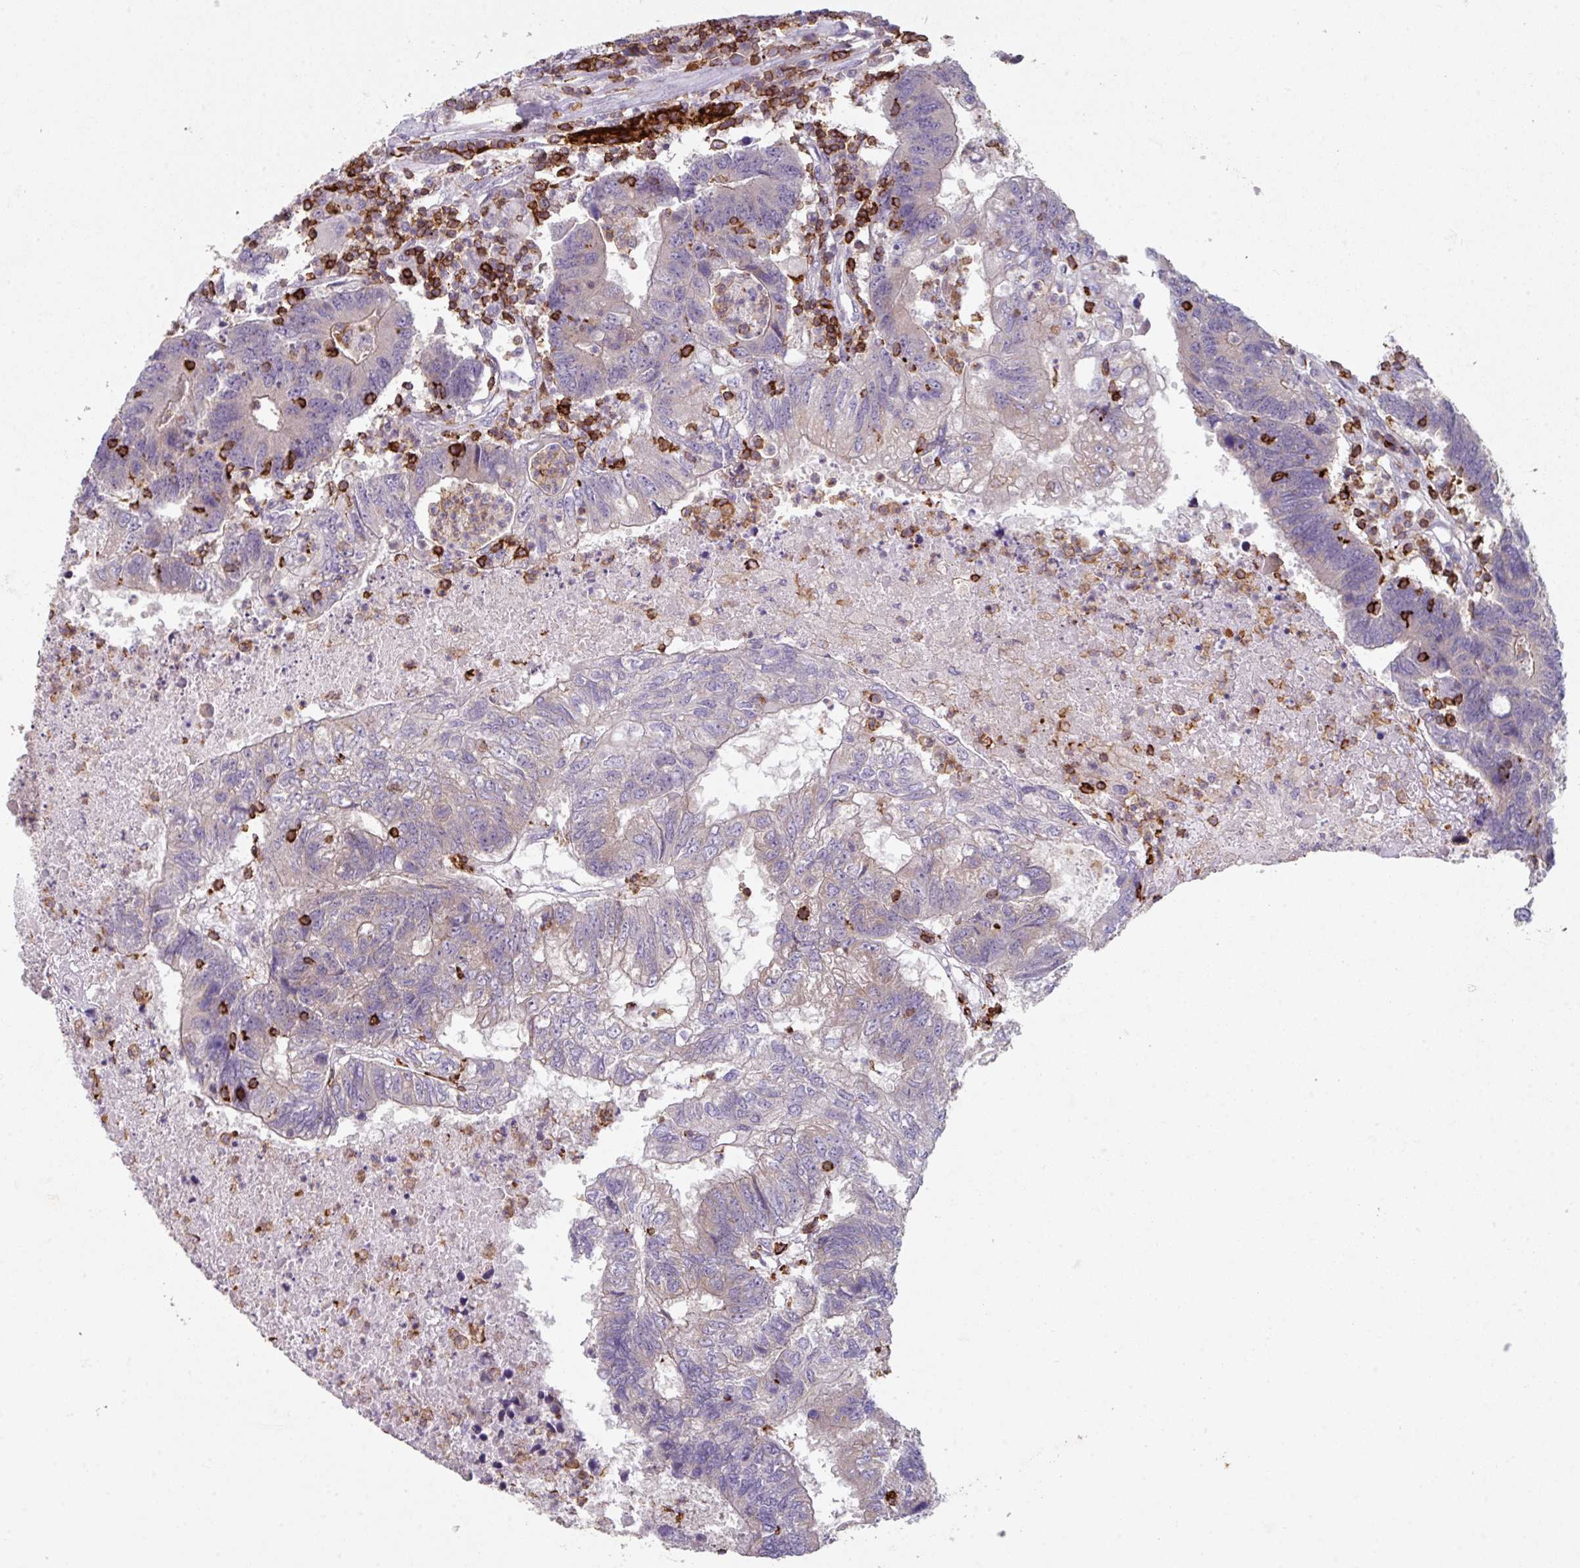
{"staining": {"intensity": "negative", "quantity": "none", "location": "none"}, "tissue": "colorectal cancer", "cell_type": "Tumor cells", "image_type": "cancer", "snomed": [{"axis": "morphology", "description": "Adenocarcinoma, NOS"}, {"axis": "topography", "description": "Colon"}], "caption": "Immunohistochemistry (IHC) histopathology image of human colorectal cancer stained for a protein (brown), which exhibits no staining in tumor cells.", "gene": "NEDD9", "patient": {"sex": "female", "age": 48}}